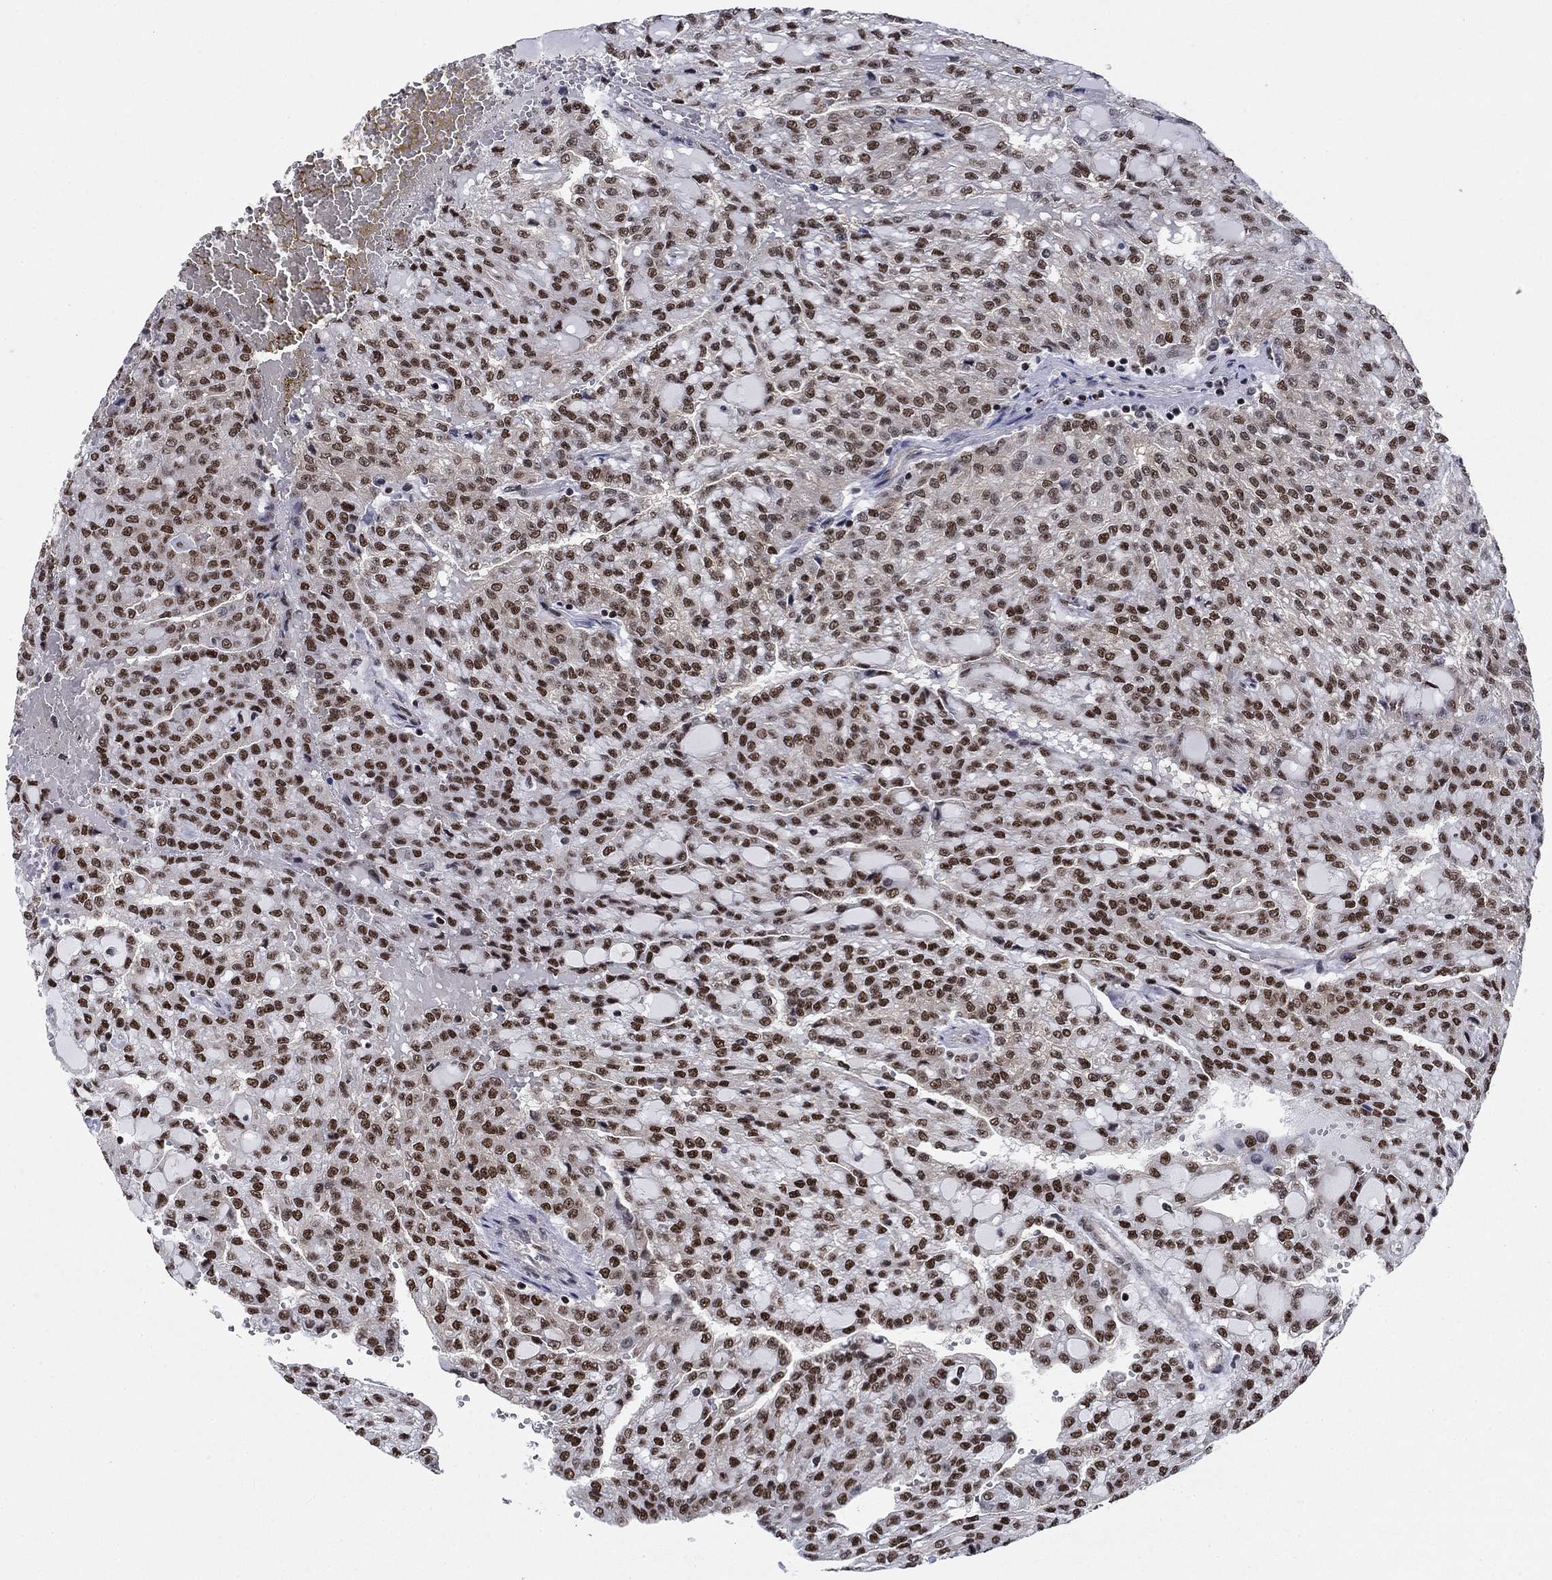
{"staining": {"intensity": "strong", "quantity": "25%-75%", "location": "nuclear"}, "tissue": "renal cancer", "cell_type": "Tumor cells", "image_type": "cancer", "snomed": [{"axis": "morphology", "description": "Adenocarcinoma, NOS"}, {"axis": "topography", "description": "Kidney"}], "caption": "Renal cancer (adenocarcinoma) tissue exhibits strong nuclear staining in about 25%-75% of tumor cells, visualized by immunohistochemistry.", "gene": "RPRD1B", "patient": {"sex": "male", "age": 63}}